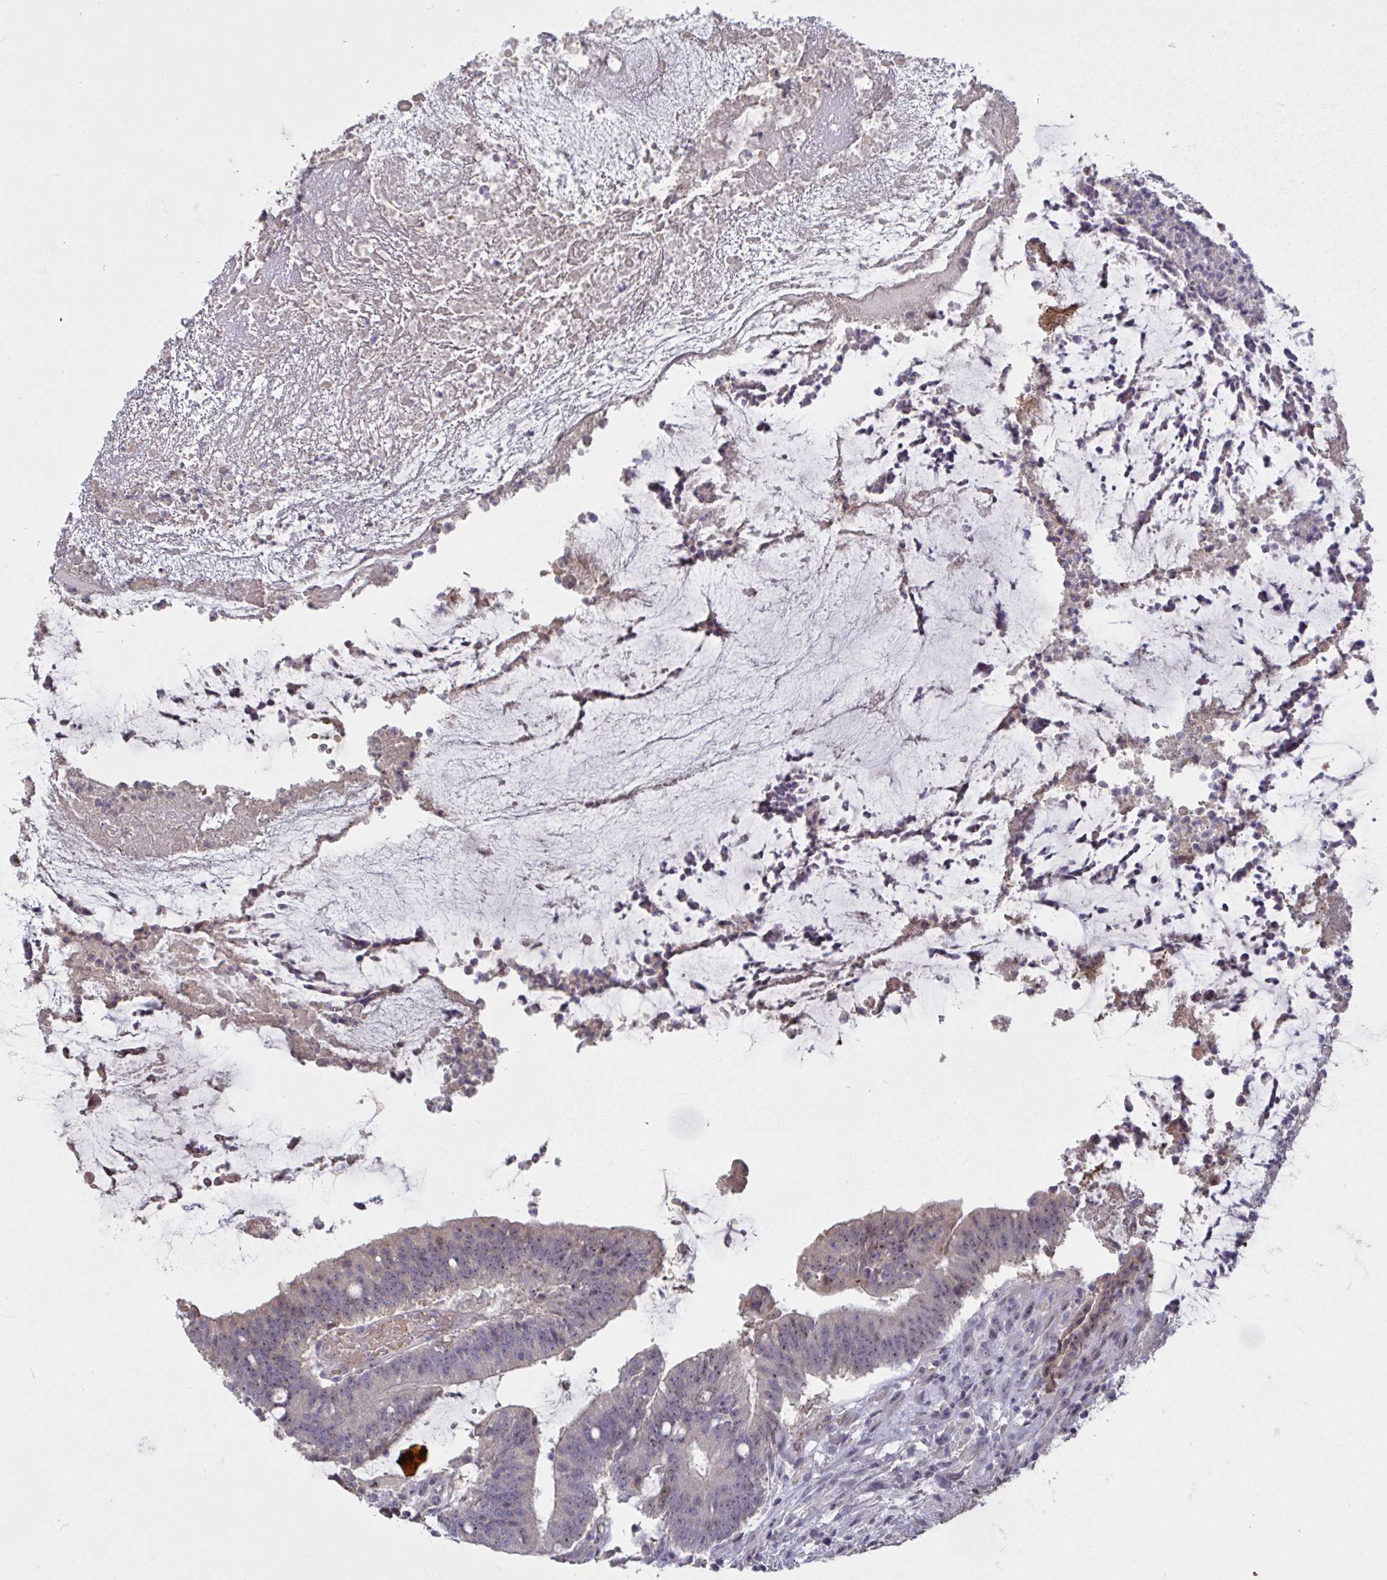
{"staining": {"intensity": "weak", "quantity": "25%-75%", "location": "nuclear"}, "tissue": "colorectal cancer", "cell_type": "Tumor cells", "image_type": "cancer", "snomed": [{"axis": "morphology", "description": "Adenocarcinoma, NOS"}, {"axis": "topography", "description": "Colon"}], "caption": "This histopathology image shows immunohistochemistry staining of adenocarcinoma (colorectal), with low weak nuclear positivity in approximately 25%-75% of tumor cells.", "gene": "MYC", "patient": {"sex": "female", "age": 43}}